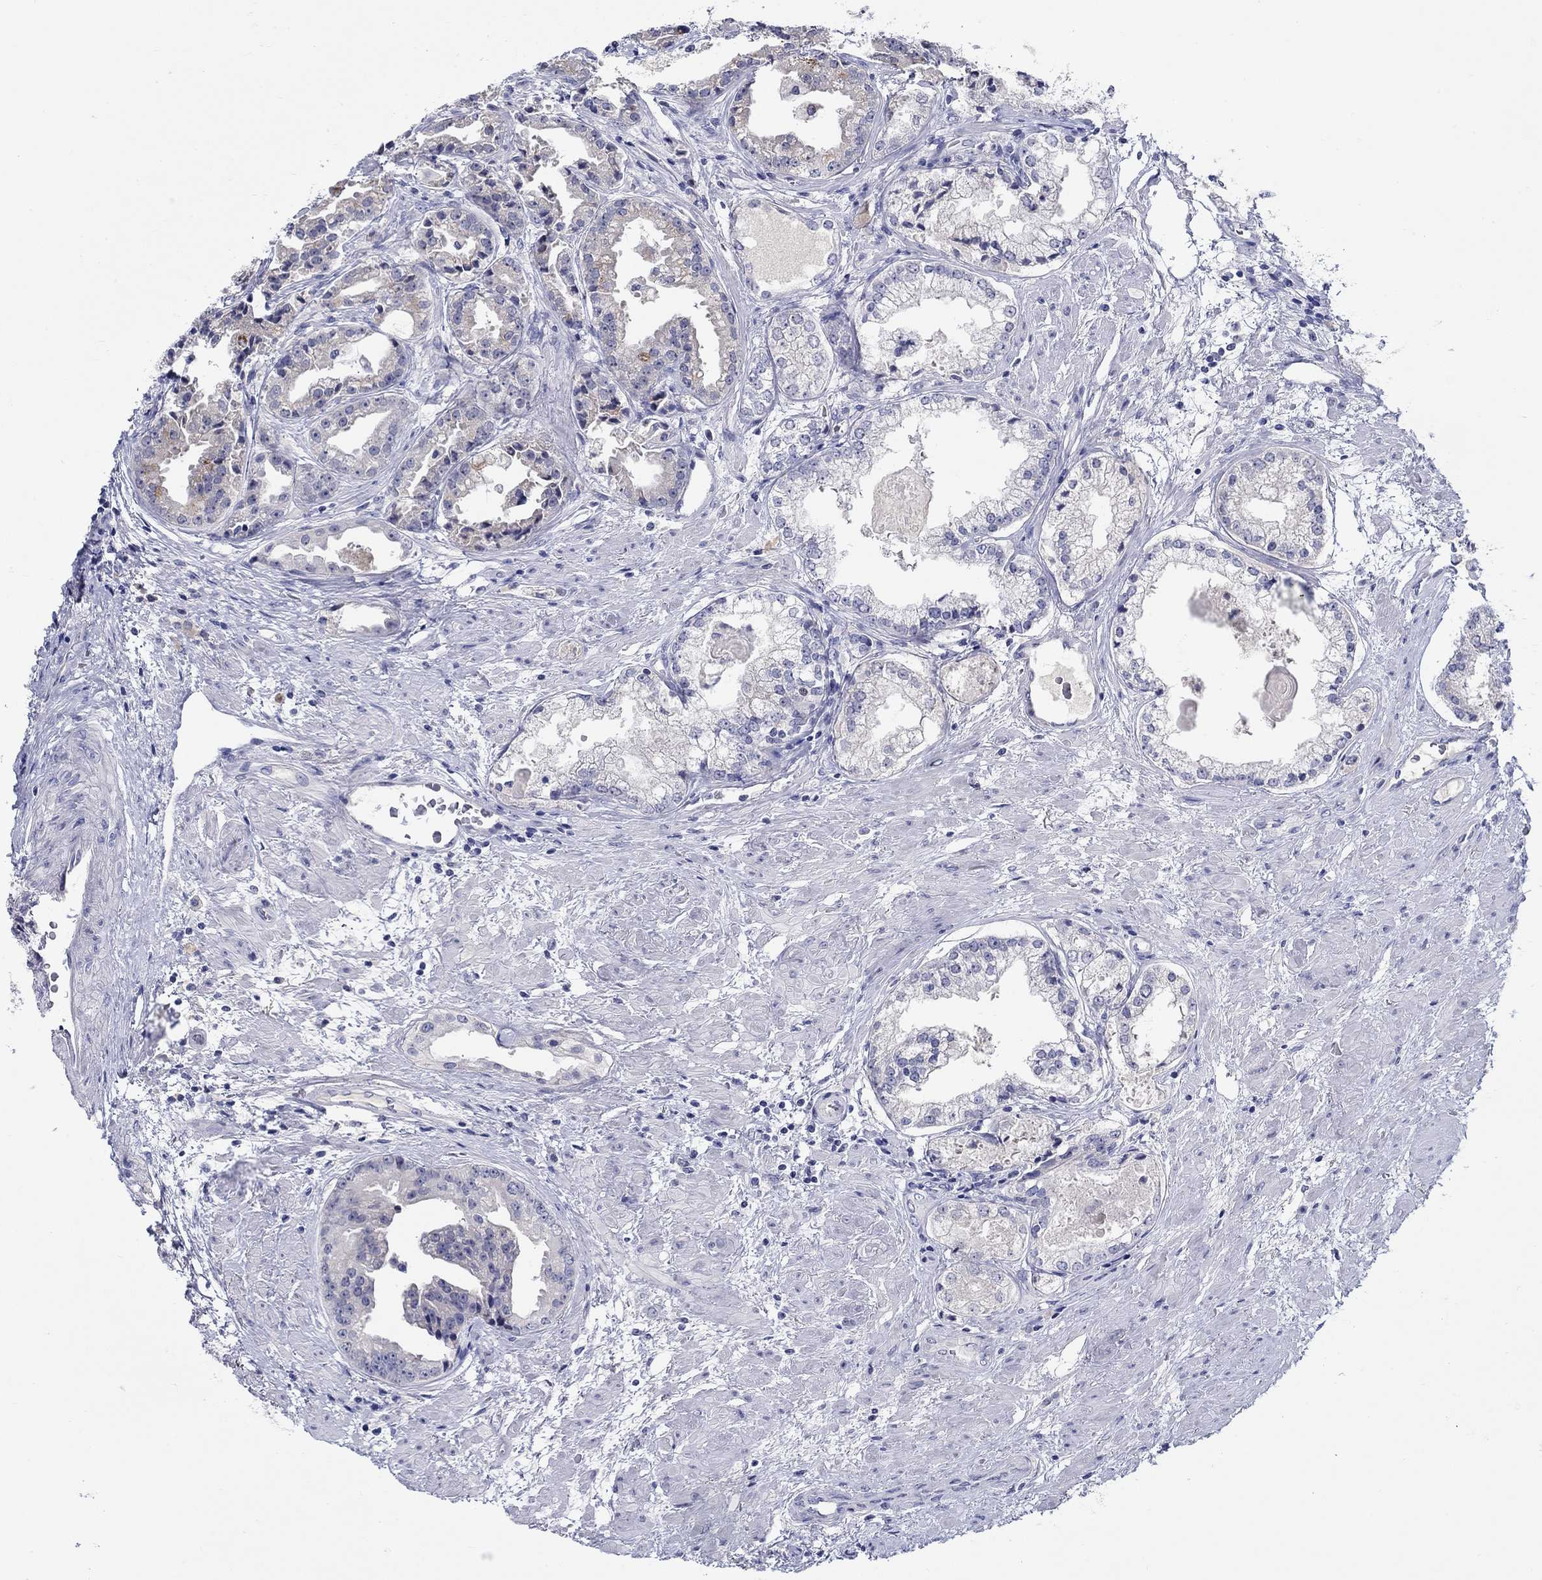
{"staining": {"intensity": "negative", "quantity": "none", "location": "none"}, "tissue": "prostate cancer", "cell_type": "Tumor cells", "image_type": "cancer", "snomed": [{"axis": "morphology", "description": "Adenocarcinoma, NOS"}, {"axis": "morphology", "description": "Adenocarcinoma, High grade"}, {"axis": "topography", "description": "Prostate"}], "caption": "Photomicrograph shows no significant protein expression in tumor cells of prostate cancer.", "gene": "SLC30A3", "patient": {"sex": "male", "age": 64}}